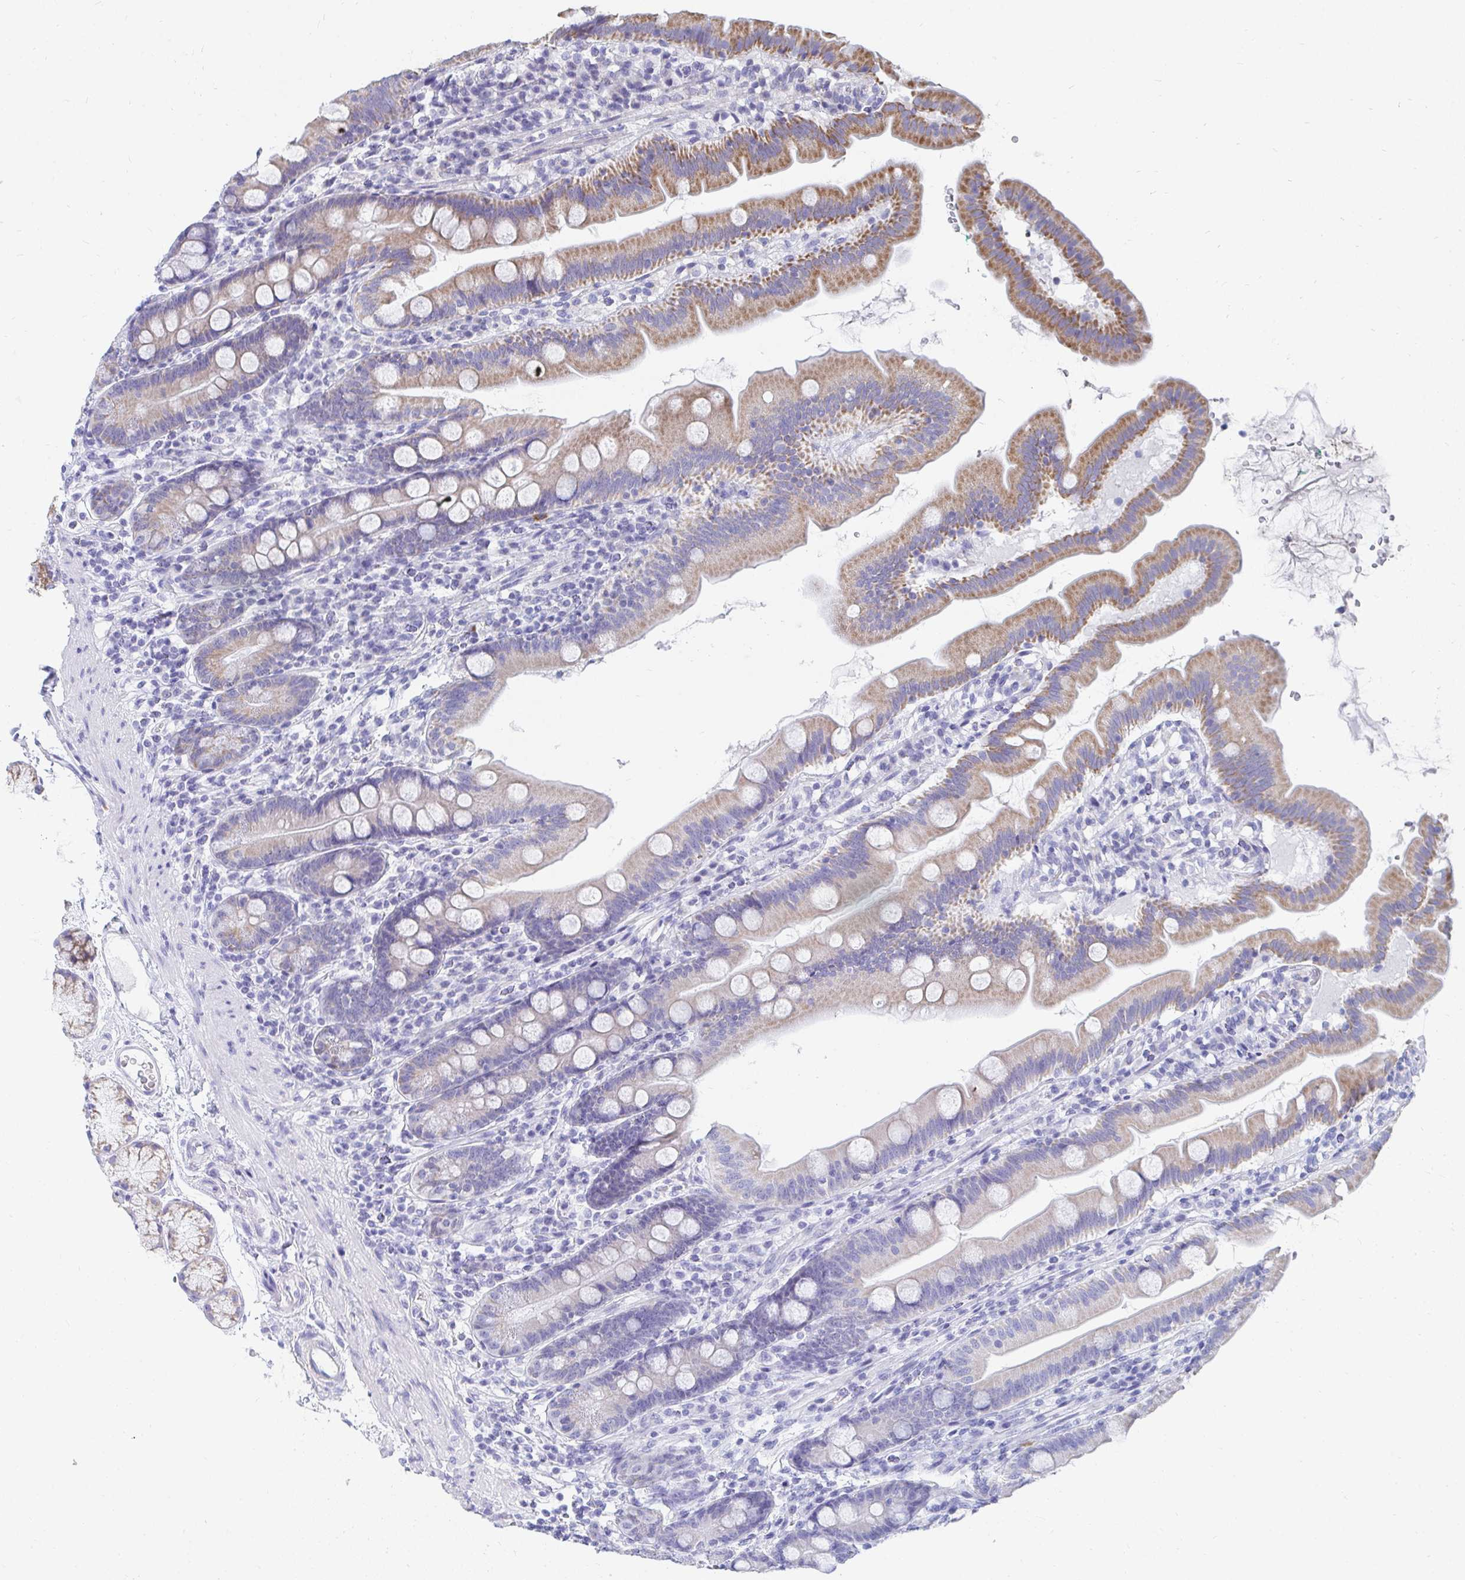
{"staining": {"intensity": "moderate", "quantity": "25%-75%", "location": "cytoplasmic/membranous"}, "tissue": "duodenum", "cell_type": "Glandular cells", "image_type": "normal", "snomed": [{"axis": "morphology", "description": "Normal tissue, NOS"}, {"axis": "topography", "description": "Duodenum"}], "caption": "Immunohistochemistry (IHC) of benign duodenum reveals medium levels of moderate cytoplasmic/membranous expression in about 25%-75% of glandular cells. (DAB IHC, brown staining for protein, blue staining for nuclei).", "gene": "PC", "patient": {"sex": "female", "age": 67}}